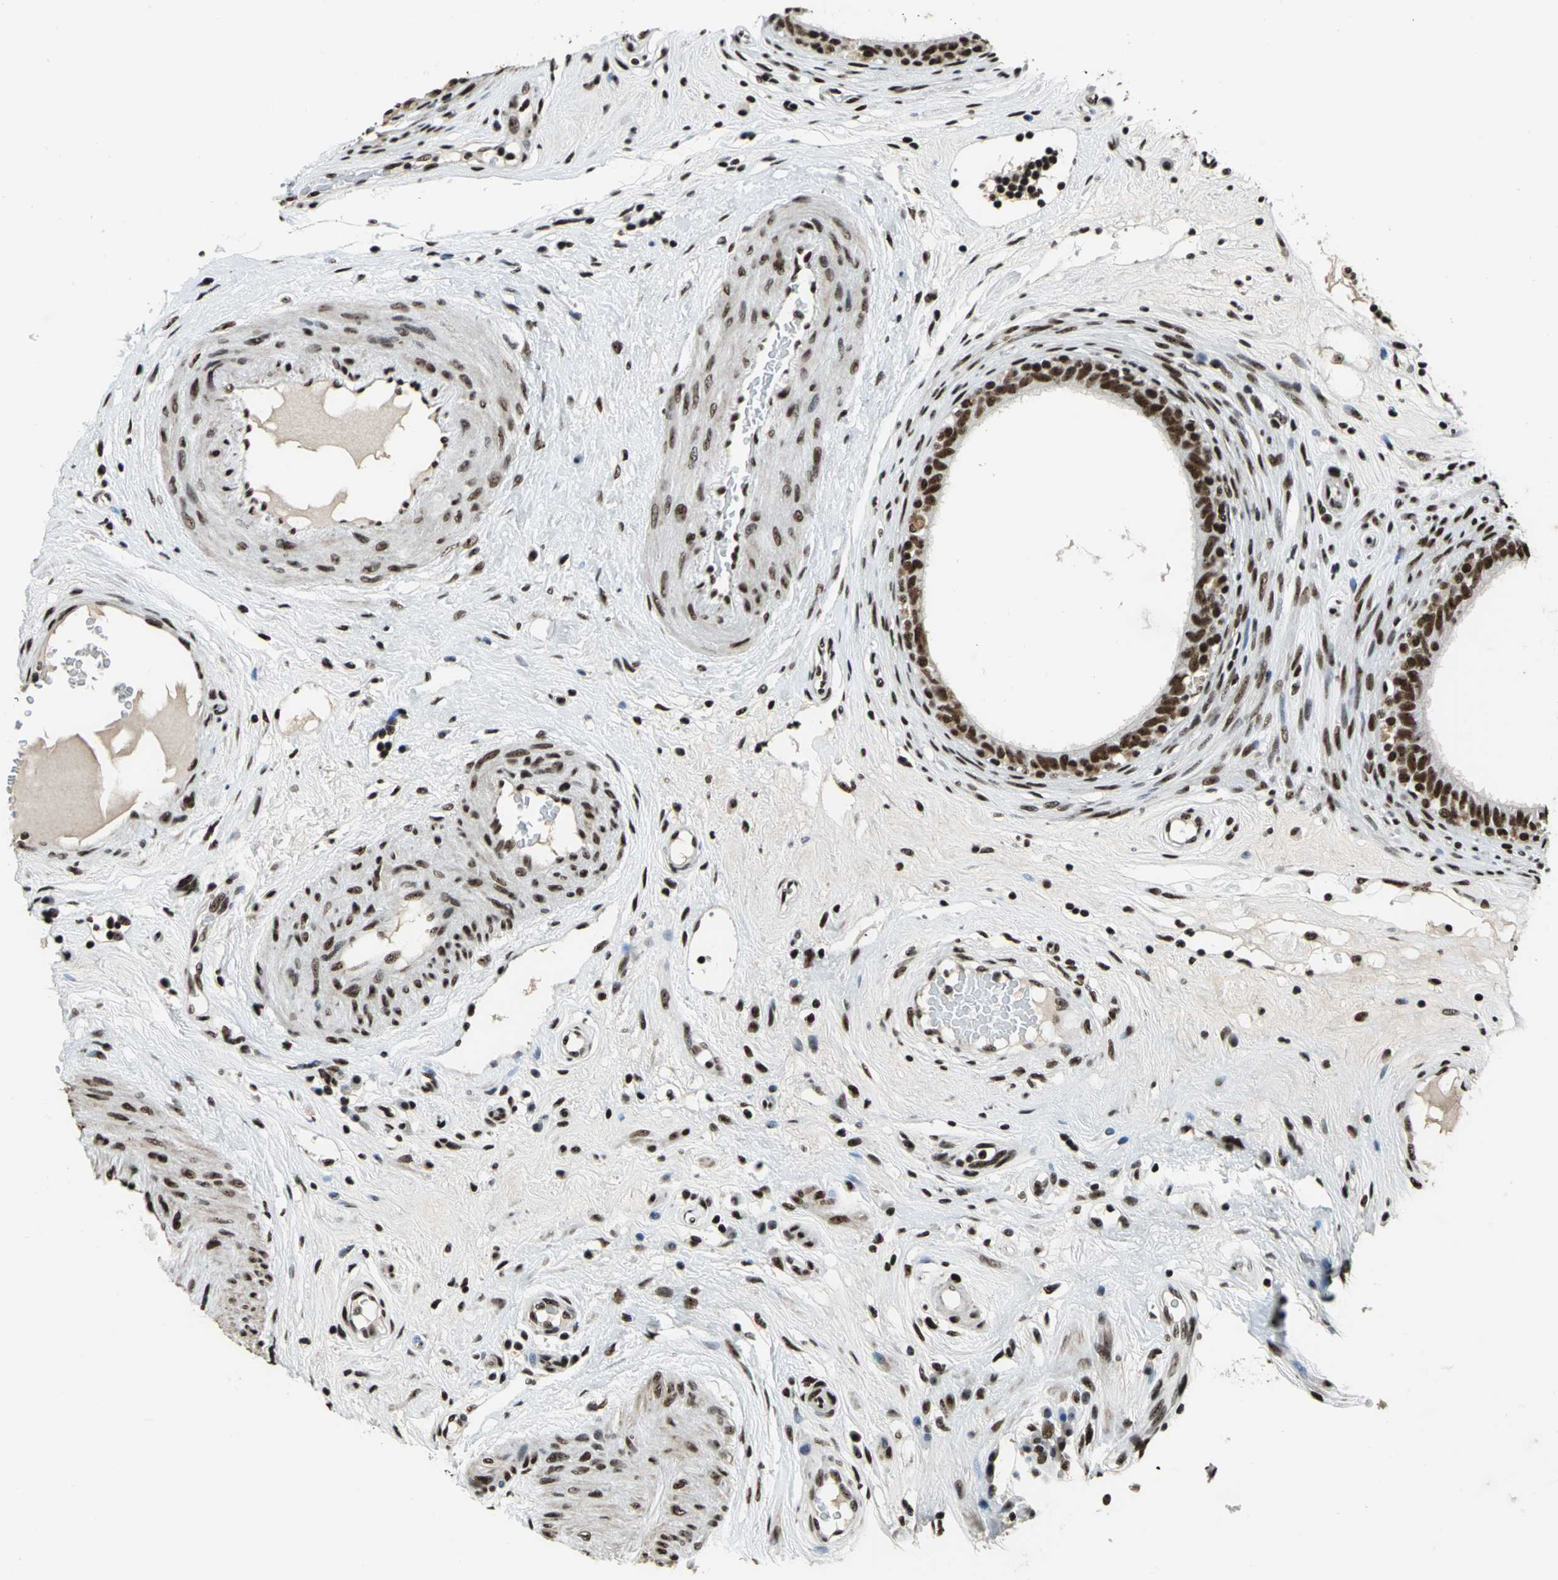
{"staining": {"intensity": "strong", "quantity": ">75%", "location": "nuclear"}, "tissue": "epididymis", "cell_type": "Glandular cells", "image_type": "normal", "snomed": [{"axis": "morphology", "description": "Normal tissue, NOS"}, {"axis": "morphology", "description": "Inflammation, NOS"}, {"axis": "topography", "description": "Epididymis"}], "caption": "Benign epididymis shows strong nuclear staining in approximately >75% of glandular cells The staining was performed using DAB (3,3'-diaminobenzidine), with brown indicating positive protein expression. Nuclei are stained blue with hematoxylin..", "gene": "UBTF", "patient": {"sex": "male", "age": 84}}